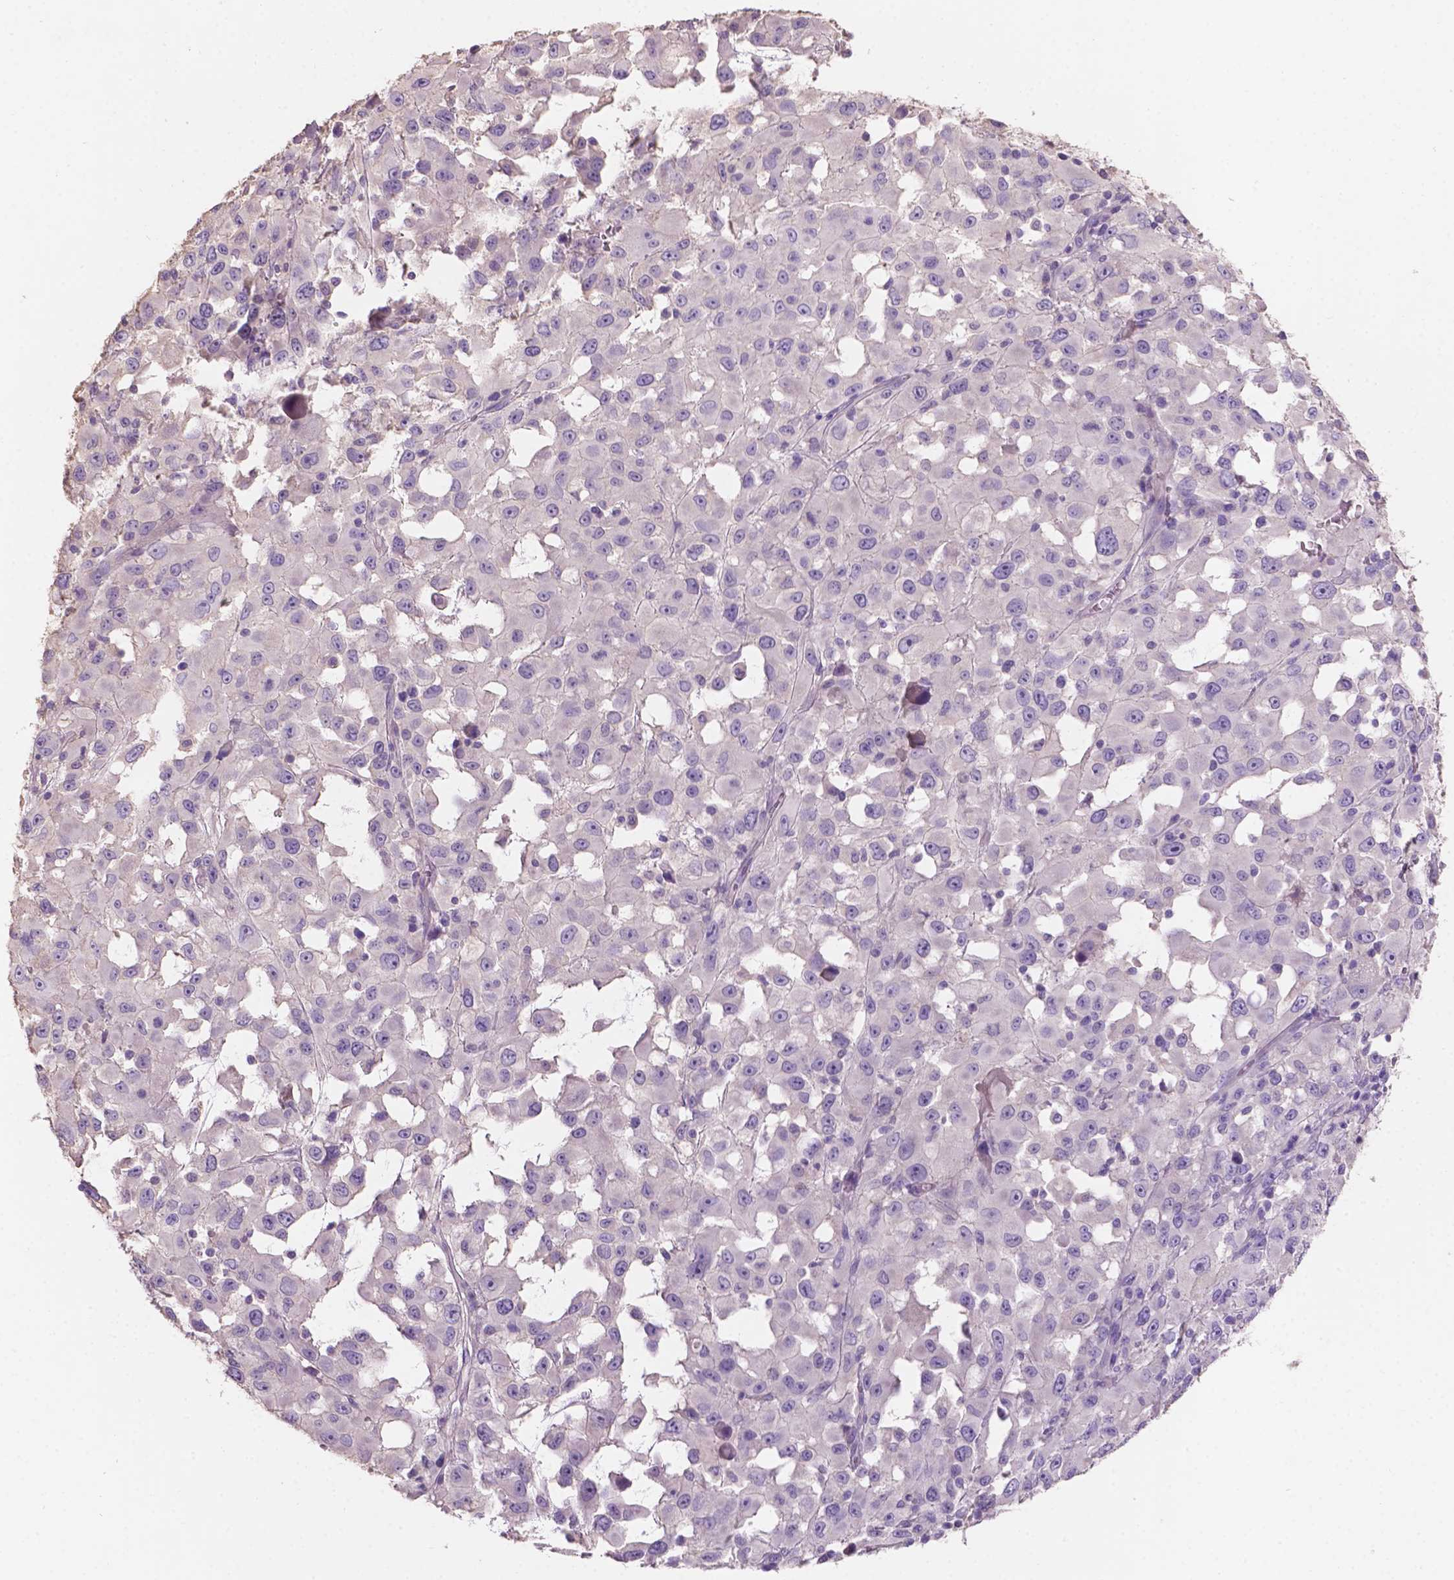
{"staining": {"intensity": "negative", "quantity": "none", "location": "none"}, "tissue": "melanoma", "cell_type": "Tumor cells", "image_type": "cancer", "snomed": [{"axis": "morphology", "description": "Malignant melanoma, Metastatic site"}, {"axis": "topography", "description": "Lymph node"}], "caption": "Immunohistochemical staining of malignant melanoma (metastatic site) demonstrates no significant positivity in tumor cells.", "gene": "SBSN", "patient": {"sex": "male", "age": 50}}